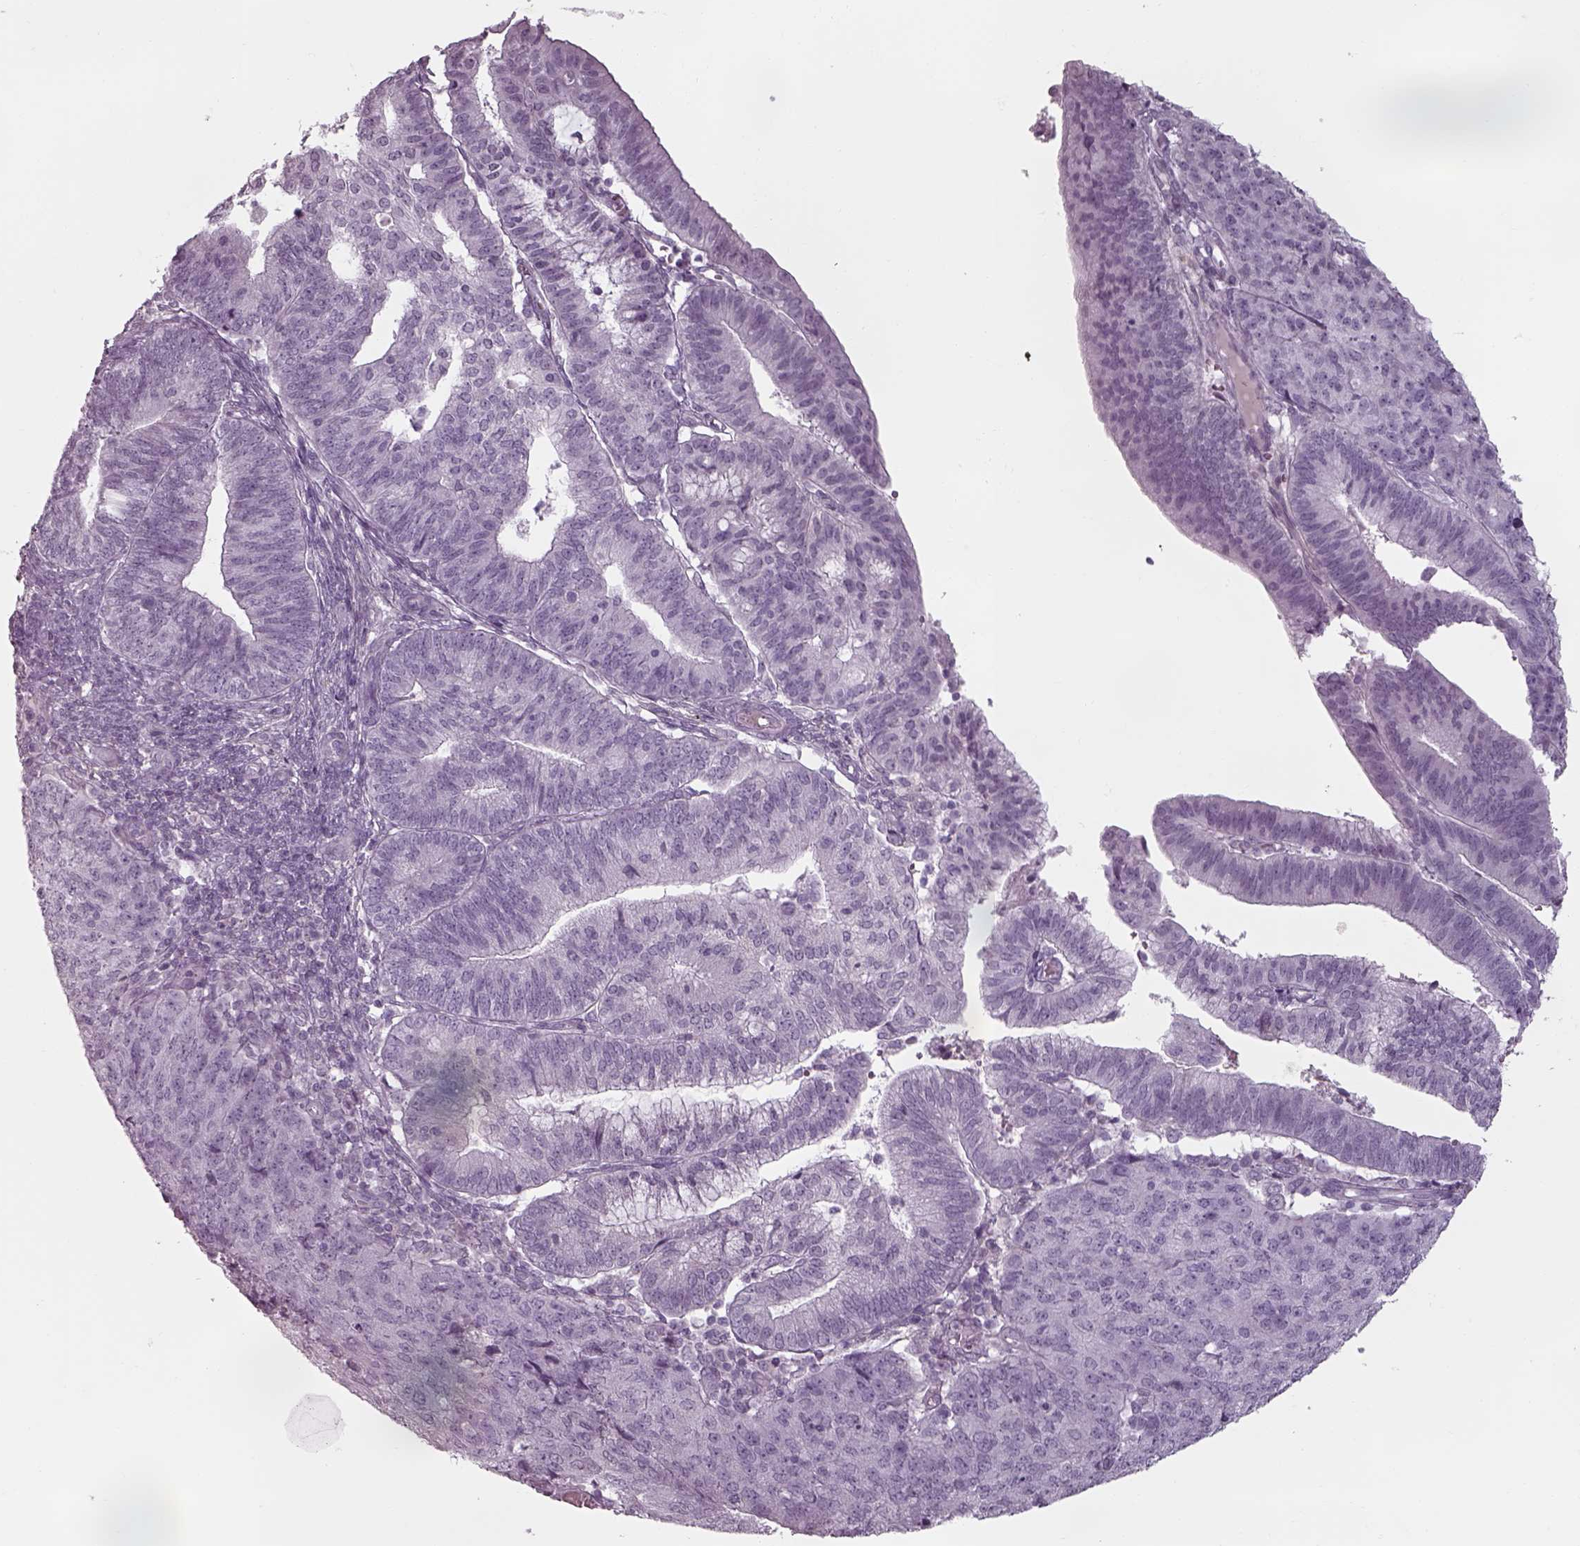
{"staining": {"intensity": "negative", "quantity": "none", "location": "none"}, "tissue": "endometrial cancer", "cell_type": "Tumor cells", "image_type": "cancer", "snomed": [{"axis": "morphology", "description": "Adenocarcinoma, NOS"}, {"axis": "topography", "description": "Endometrium"}], "caption": "The photomicrograph displays no significant expression in tumor cells of endometrial cancer. The staining was performed using DAB to visualize the protein expression in brown, while the nuclei were stained in blue with hematoxylin (Magnification: 20x).", "gene": "SEPTIN14", "patient": {"sex": "female", "age": 82}}